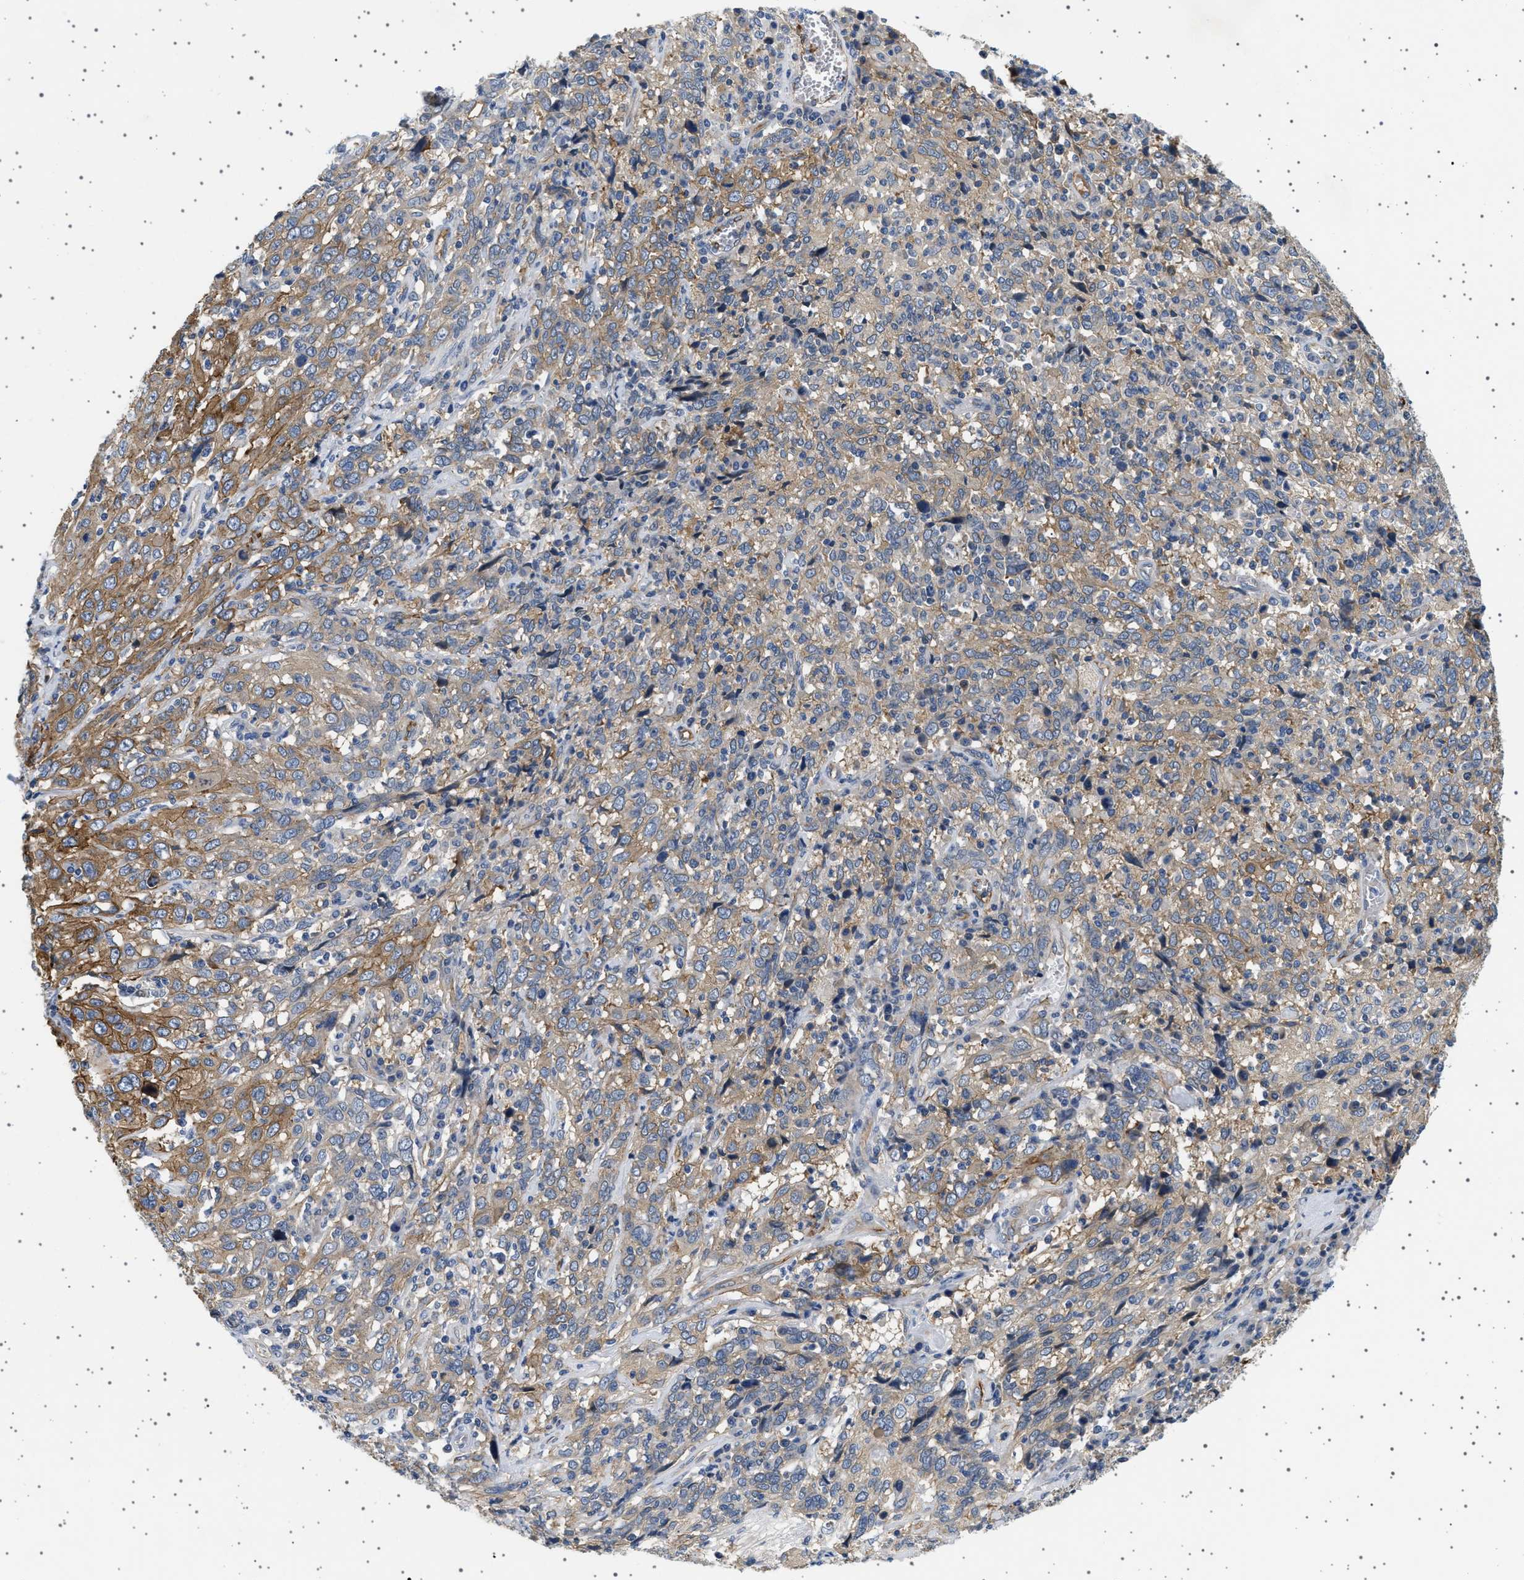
{"staining": {"intensity": "moderate", "quantity": ">75%", "location": "cytoplasmic/membranous"}, "tissue": "cervical cancer", "cell_type": "Tumor cells", "image_type": "cancer", "snomed": [{"axis": "morphology", "description": "Squamous cell carcinoma, NOS"}, {"axis": "topography", "description": "Cervix"}], "caption": "Moderate cytoplasmic/membranous positivity is identified in about >75% of tumor cells in cervical squamous cell carcinoma. (brown staining indicates protein expression, while blue staining denotes nuclei).", "gene": "PLPP6", "patient": {"sex": "female", "age": 46}}